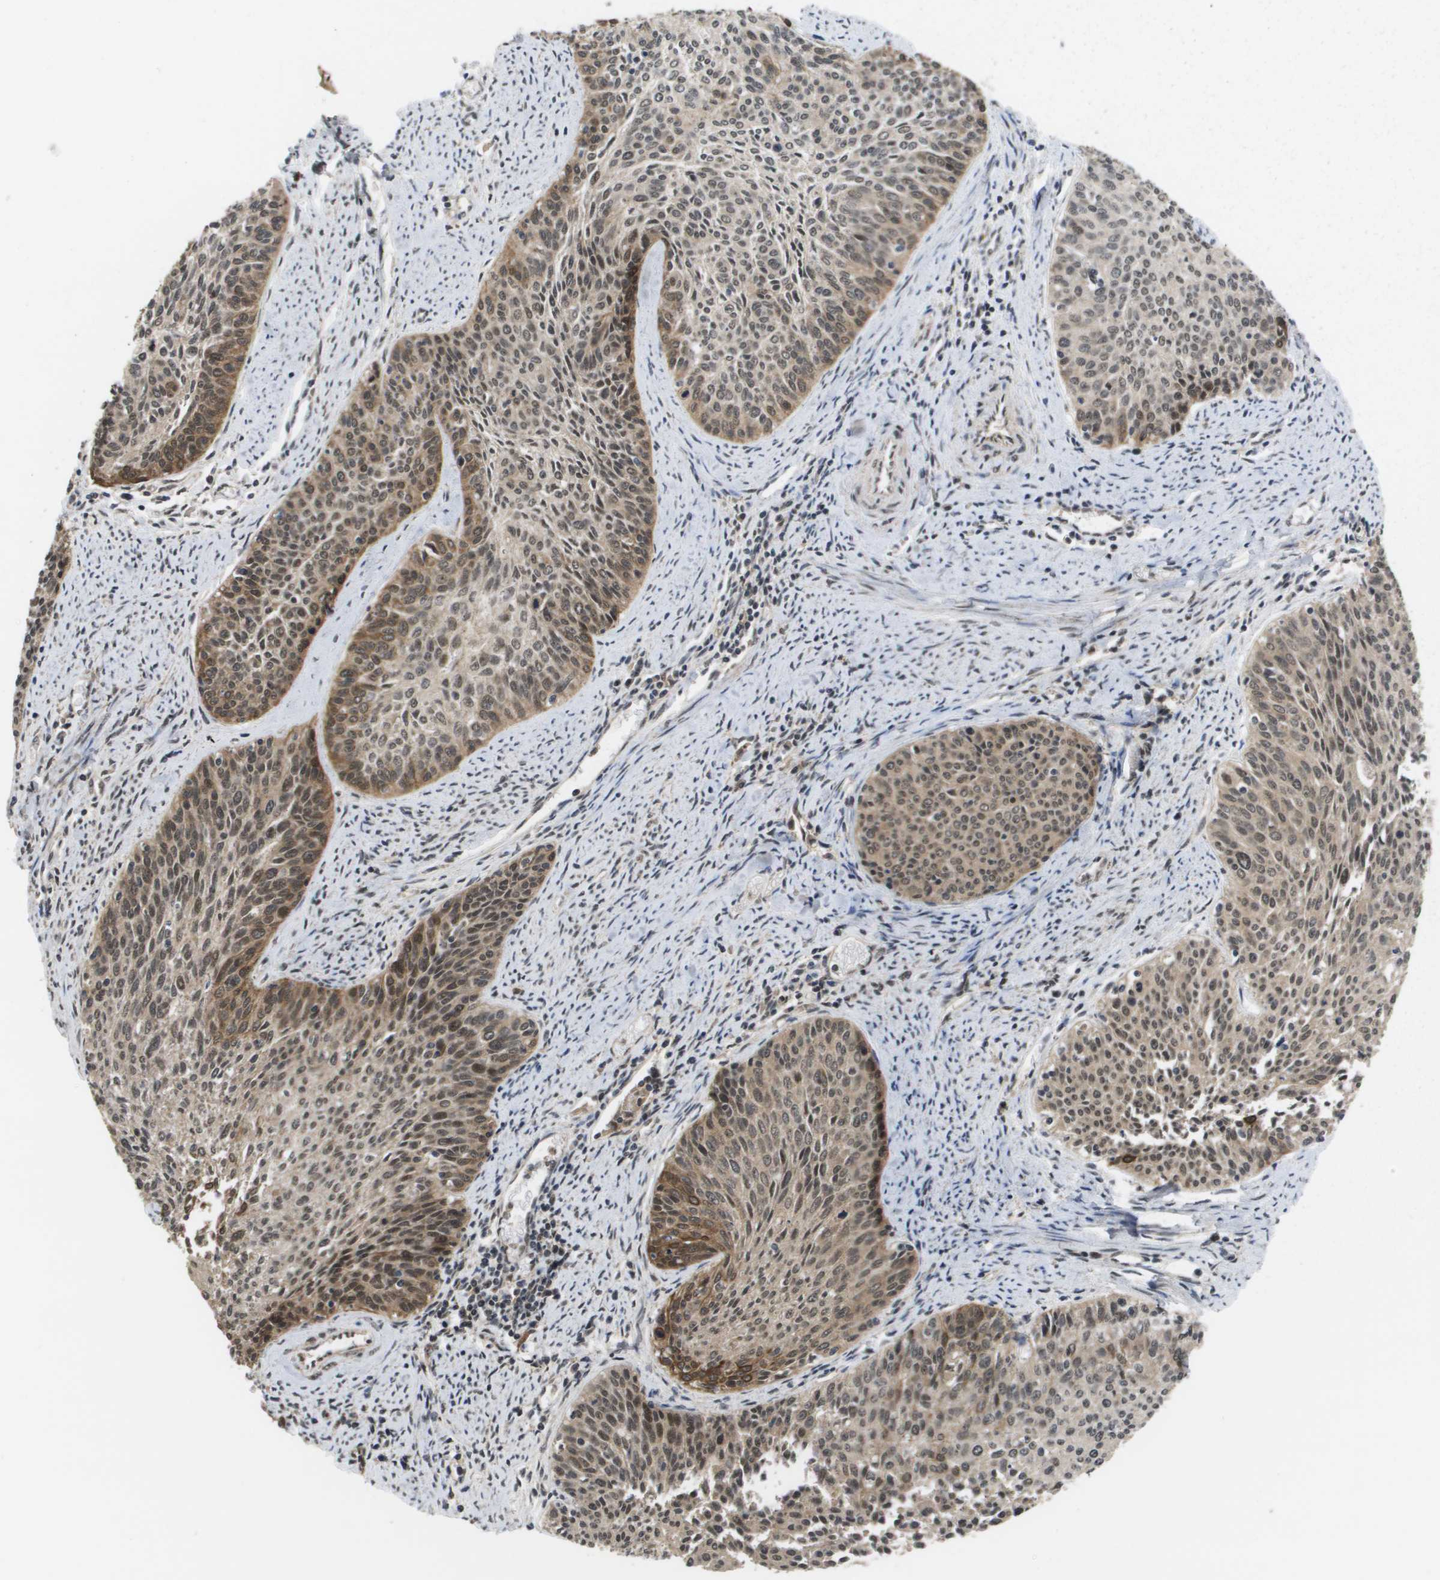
{"staining": {"intensity": "strong", "quantity": "25%-75%", "location": "cytoplasmic/membranous,nuclear"}, "tissue": "cervical cancer", "cell_type": "Tumor cells", "image_type": "cancer", "snomed": [{"axis": "morphology", "description": "Squamous cell carcinoma, NOS"}, {"axis": "topography", "description": "Cervix"}], "caption": "Tumor cells display strong cytoplasmic/membranous and nuclear staining in approximately 25%-75% of cells in cervical cancer (squamous cell carcinoma). (DAB (3,3'-diaminobenzidine) IHC, brown staining for protein, blue staining for nuclei).", "gene": "AMBRA1", "patient": {"sex": "female", "age": 55}}